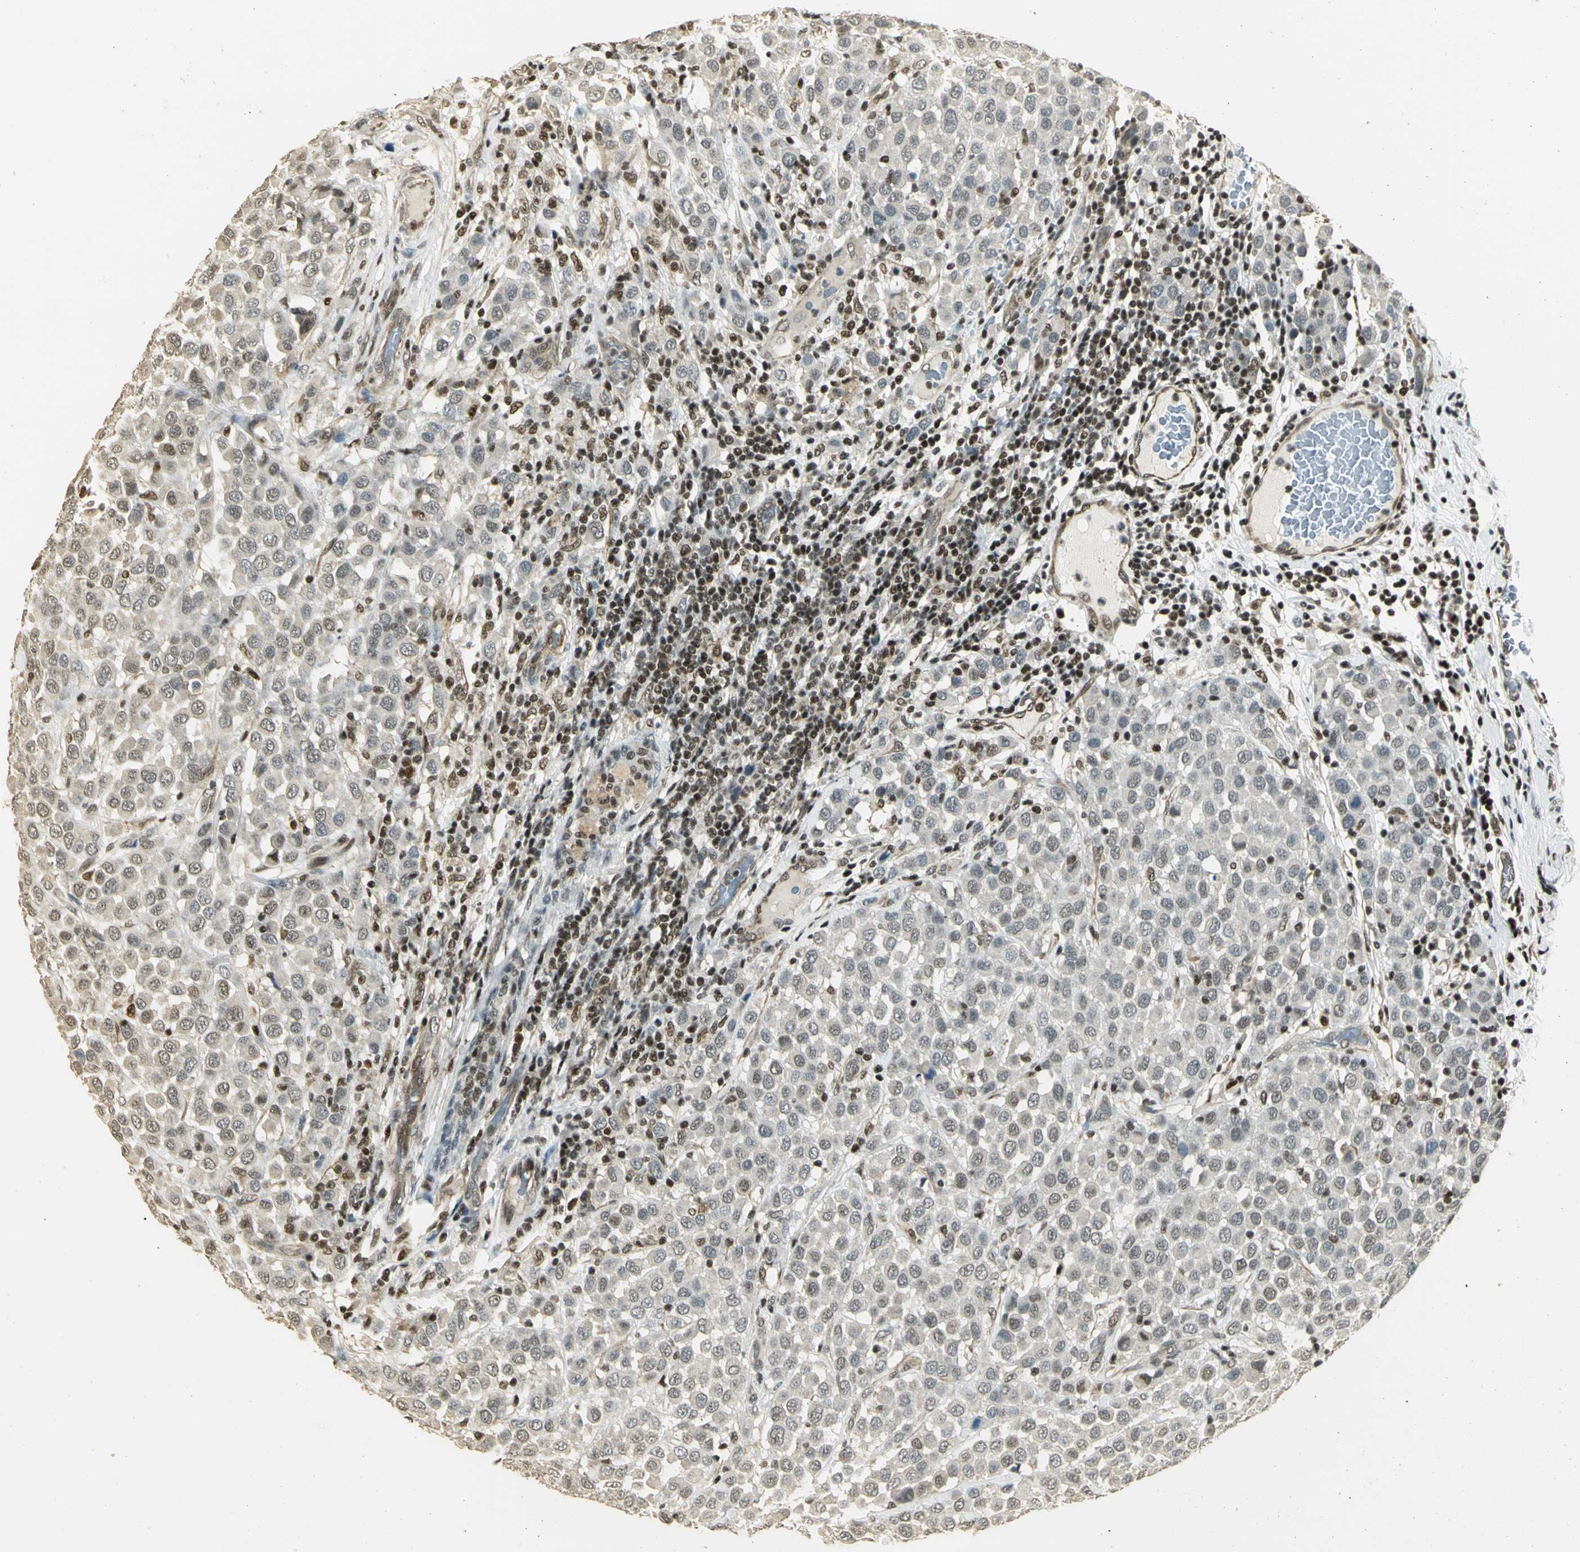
{"staining": {"intensity": "weak", "quantity": "<25%", "location": "nuclear"}, "tissue": "breast cancer", "cell_type": "Tumor cells", "image_type": "cancer", "snomed": [{"axis": "morphology", "description": "Duct carcinoma"}, {"axis": "topography", "description": "Breast"}], "caption": "The immunohistochemistry (IHC) image has no significant staining in tumor cells of breast cancer tissue.", "gene": "ELF1", "patient": {"sex": "female", "age": 61}}